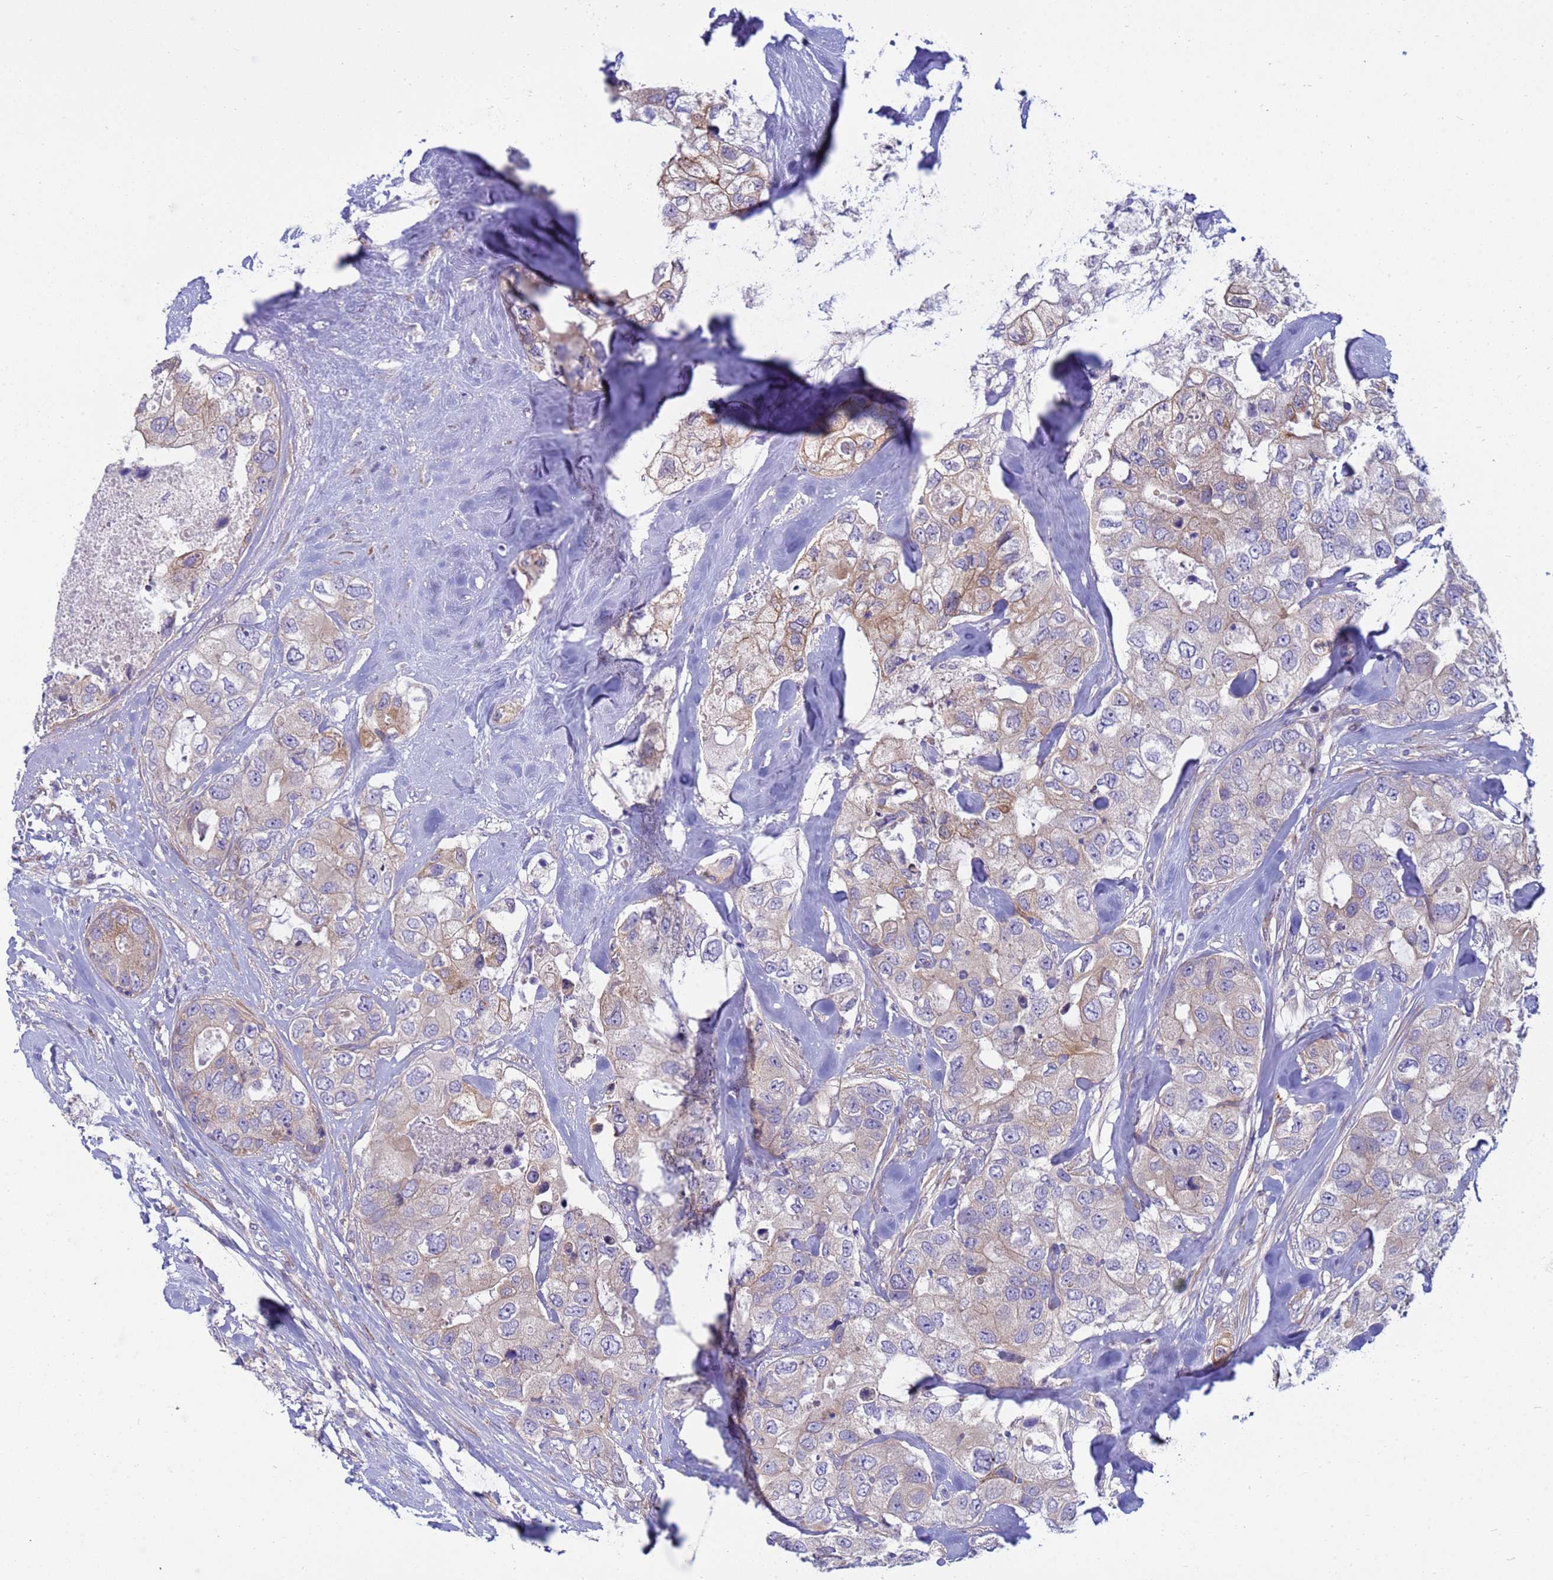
{"staining": {"intensity": "weak", "quantity": "<25%", "location": "cytoplasmic/membranous"}, "tissue": "breast cancer", "cell_type": "Tumor cells", "image_type": "cancer", "snomed": [{"axis": "morphology", "description": "Duct carcinoma"}, {"axis": "topography", "description": "Breast"}], "caption": "Tumor cells show no significant expression in breast cancer (infiltrating ductal carcinoma).", "gene": "TRPC6", "patient": {"sex": "female", "age": 62}}